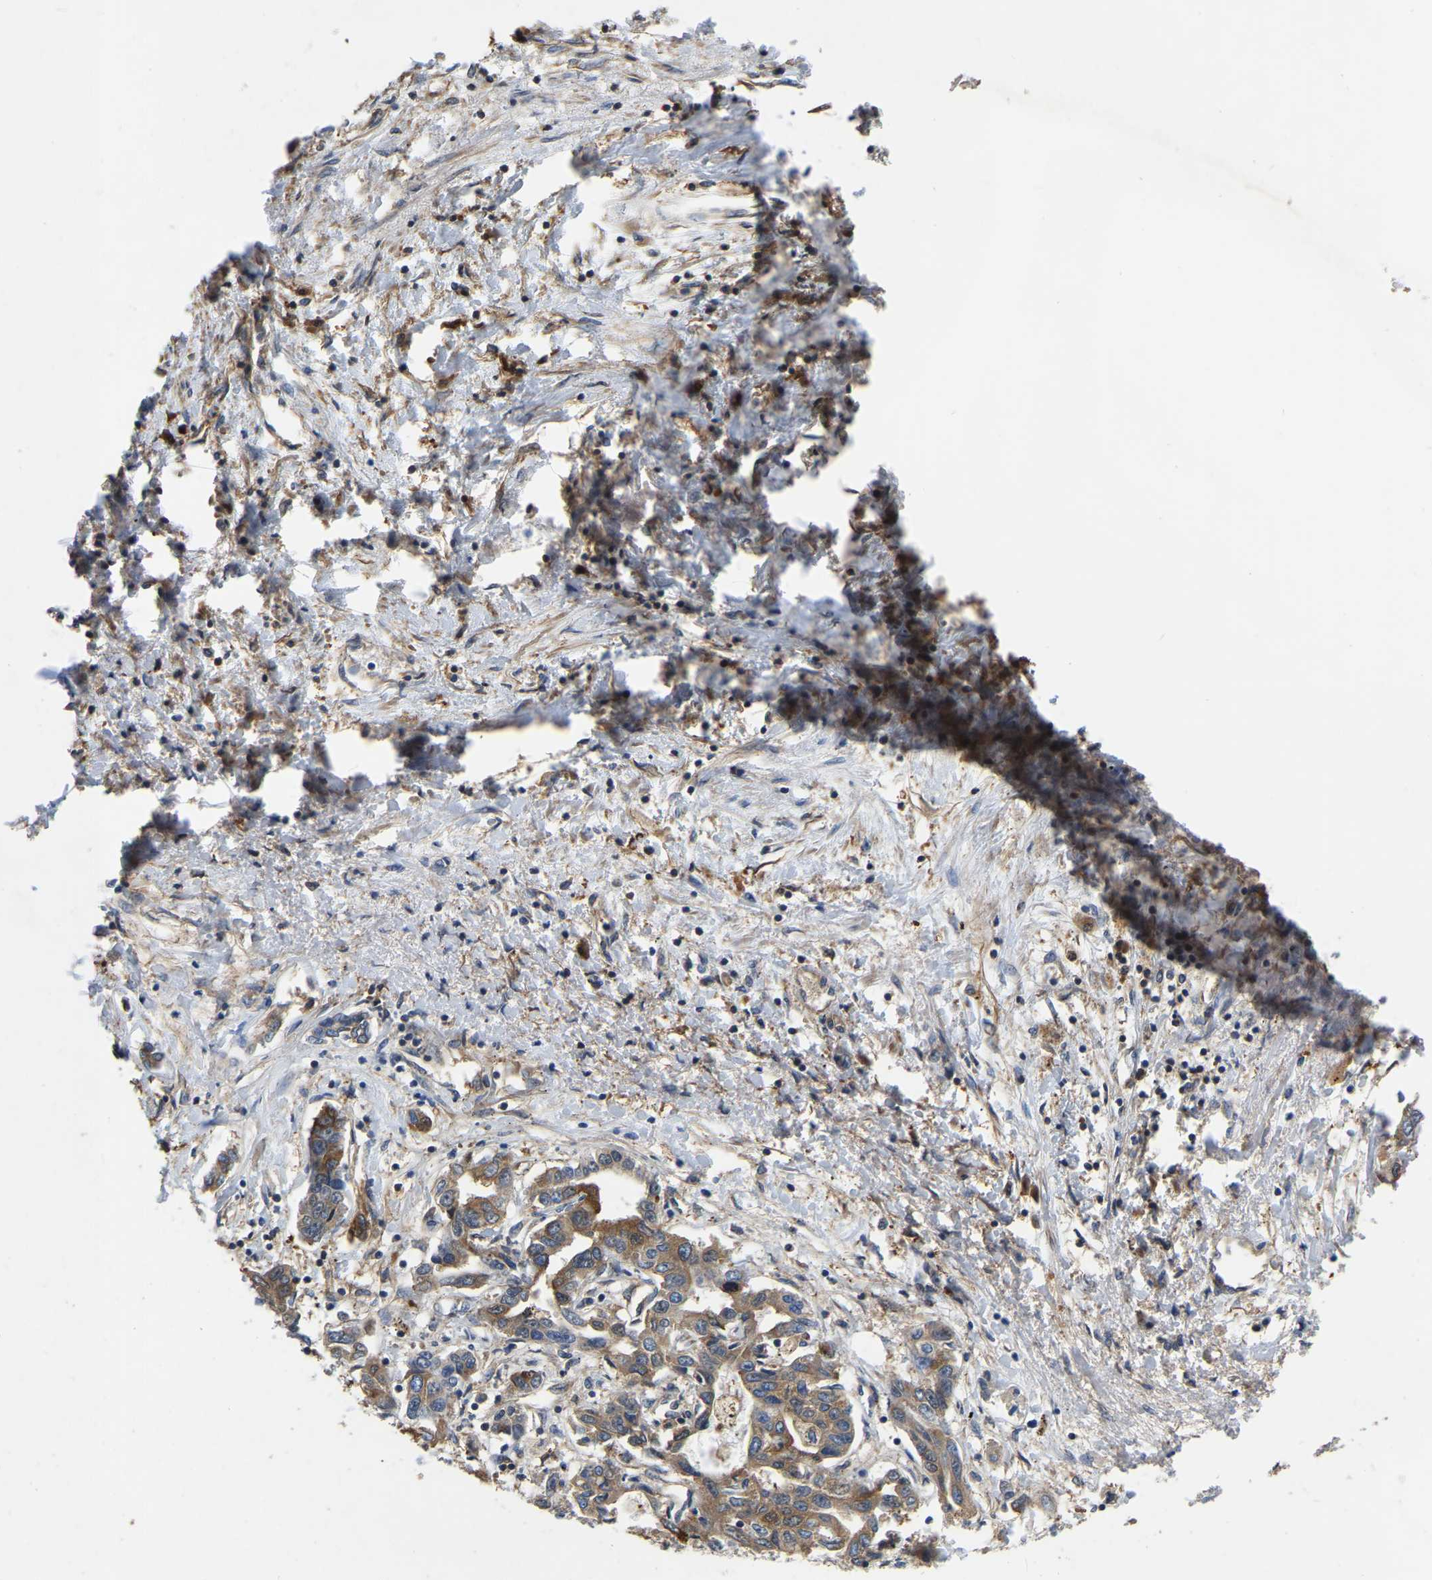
{"staining": {"intensity": "moderate", "quantity": ">75%", "location": "cytoplasmic/membranous"}, "tissue": "liver cancer", "cell_type": "Tumor cells", "image_type": "cancer", "snomed": [{"axis": "morphology", "description": "Cholangiocarcinoma"}, {"axis": "topography", "description": "Liver"}], "caption": "Immunohistochemistry (DAB (3,3'-diaminobenzidine)) staining of liver cholangiocarcinoma demonstrates moderate cytoplasmic/membranous protein staining in approximately >75% of tumor cells. (IHC, brightfield microscopy, high magnification).", "gene": "GARS1", "patient": {"sex": "male", "age": 59}}